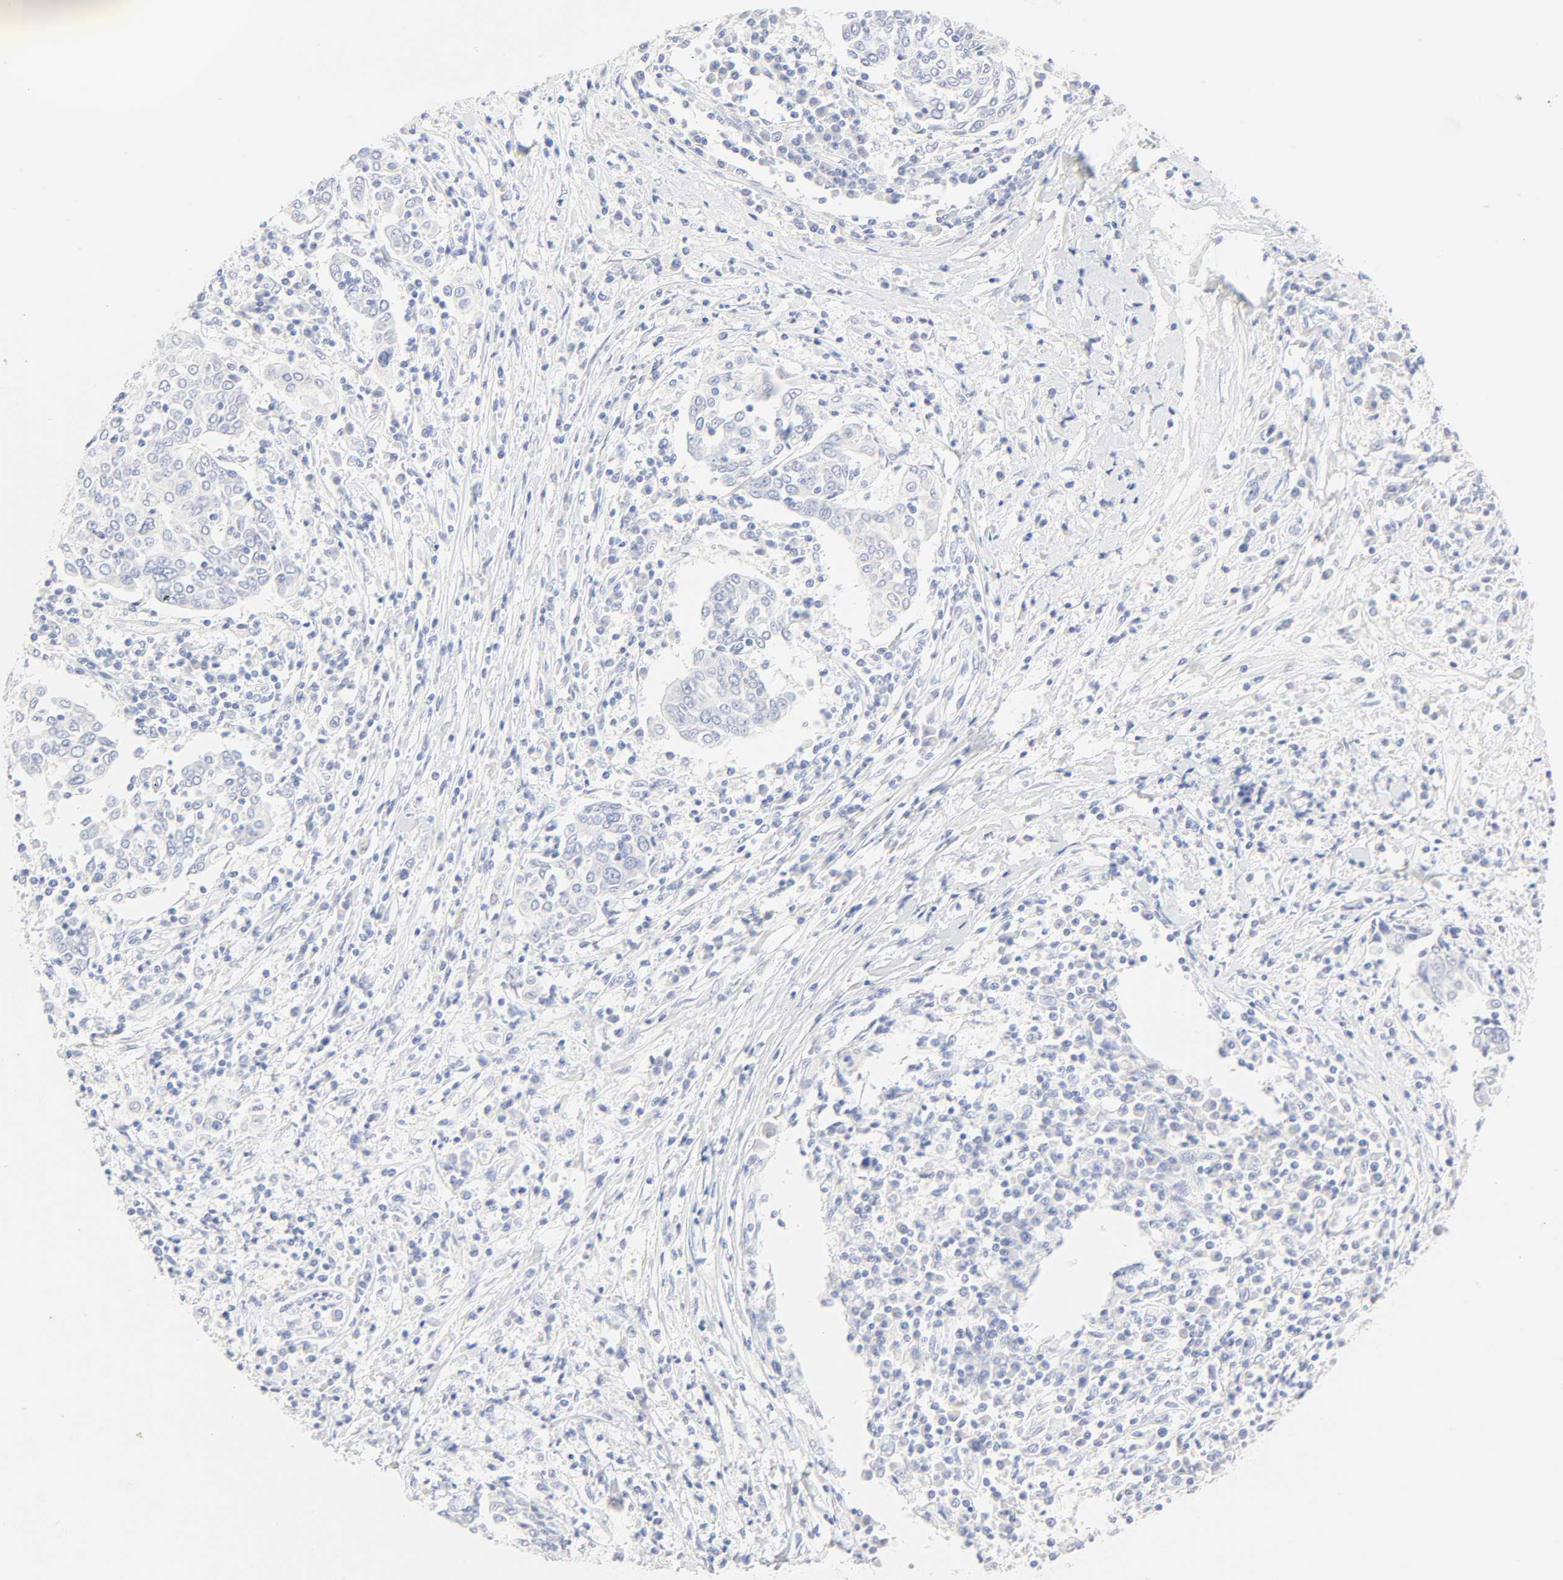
{"staining": {"intensity": "negative", "quantity": "none", "location": "none"}, "tissue": "cervical cancer", "cell_type": "Tumor cells", "image_type": "cancer", "snomed": [{"axis": "morphology", "description": "Squamous cell carcinoma, NOS"}, {"axis": "topography", "description": "Cervix"}], "caption": "High magnification brightfield microscopy of cervical squamous cell carcinoma stained with DAB (3,3'-diaminobenzidine) (brown) and counterstained with hematoxylin (blue): tumor cells show no significant staining.", "gene": "SLCO1B3", "patient": {"sex": "female", "age": 40}}